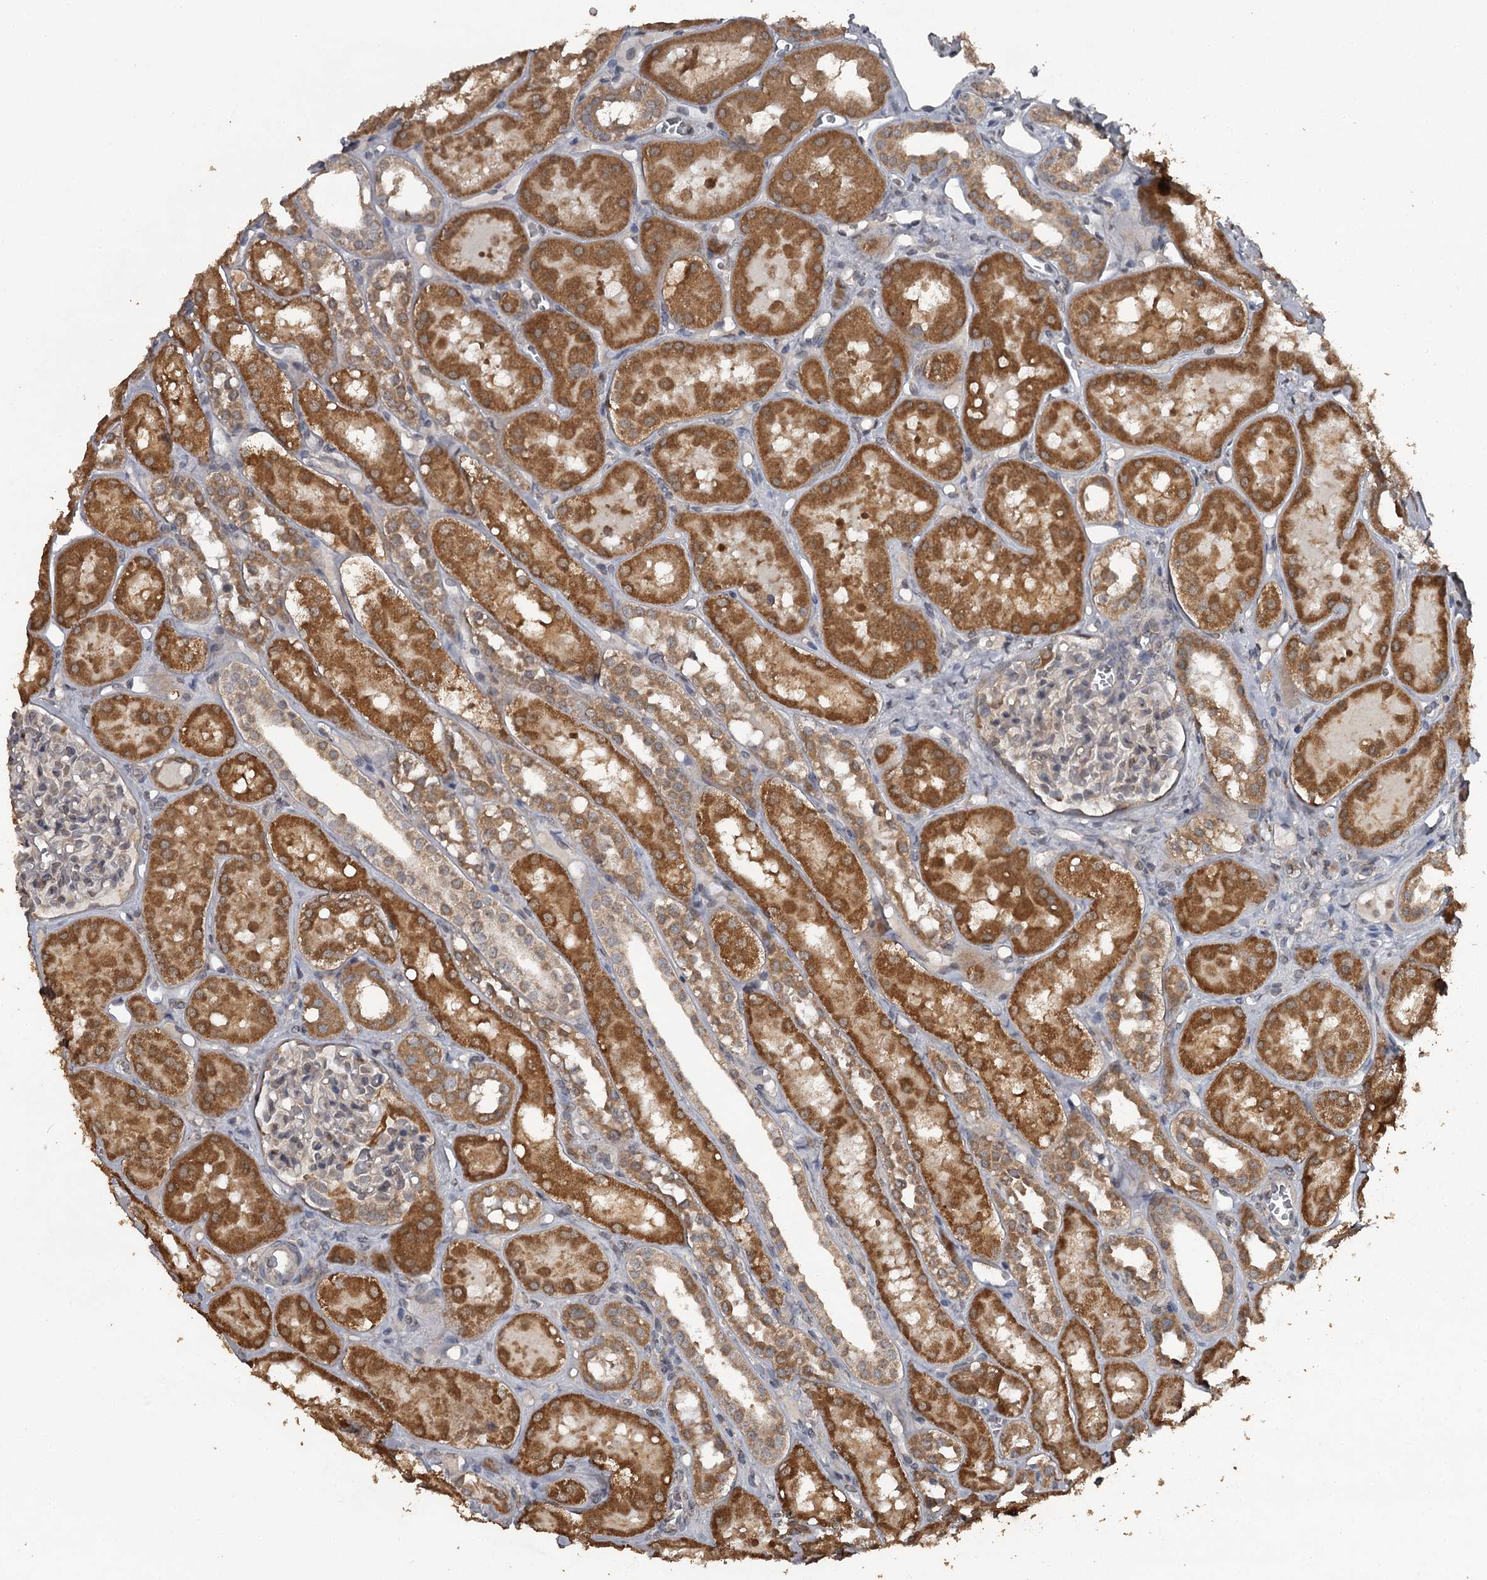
{"staining": {"intensity": "weak", "quantity": "25%-75%", "location": "cytoplasmic/membranous"}, "tissue": "kidney", "cell_type": "Cells in glomeruli", "image_type": "normal", "snomed": [{"axis": "morphology", "description": "Normal tissue, NOS"}, {"axis": "topography", "description": "Kidney"}], "caption": "Kidney stained with immunohistochemistry reveals weak cytoplasmic/membranous expression in approximately 25%-75% of cells in glomeruli. The protein is stained brown, and the nuclei are stained in blue (DAB (3,3'-diaminobenzidine) IHC with brightfield microscopy, high magnification).", "gene": "WIPI1", "patient": {"sex": "male", "age": 16}}